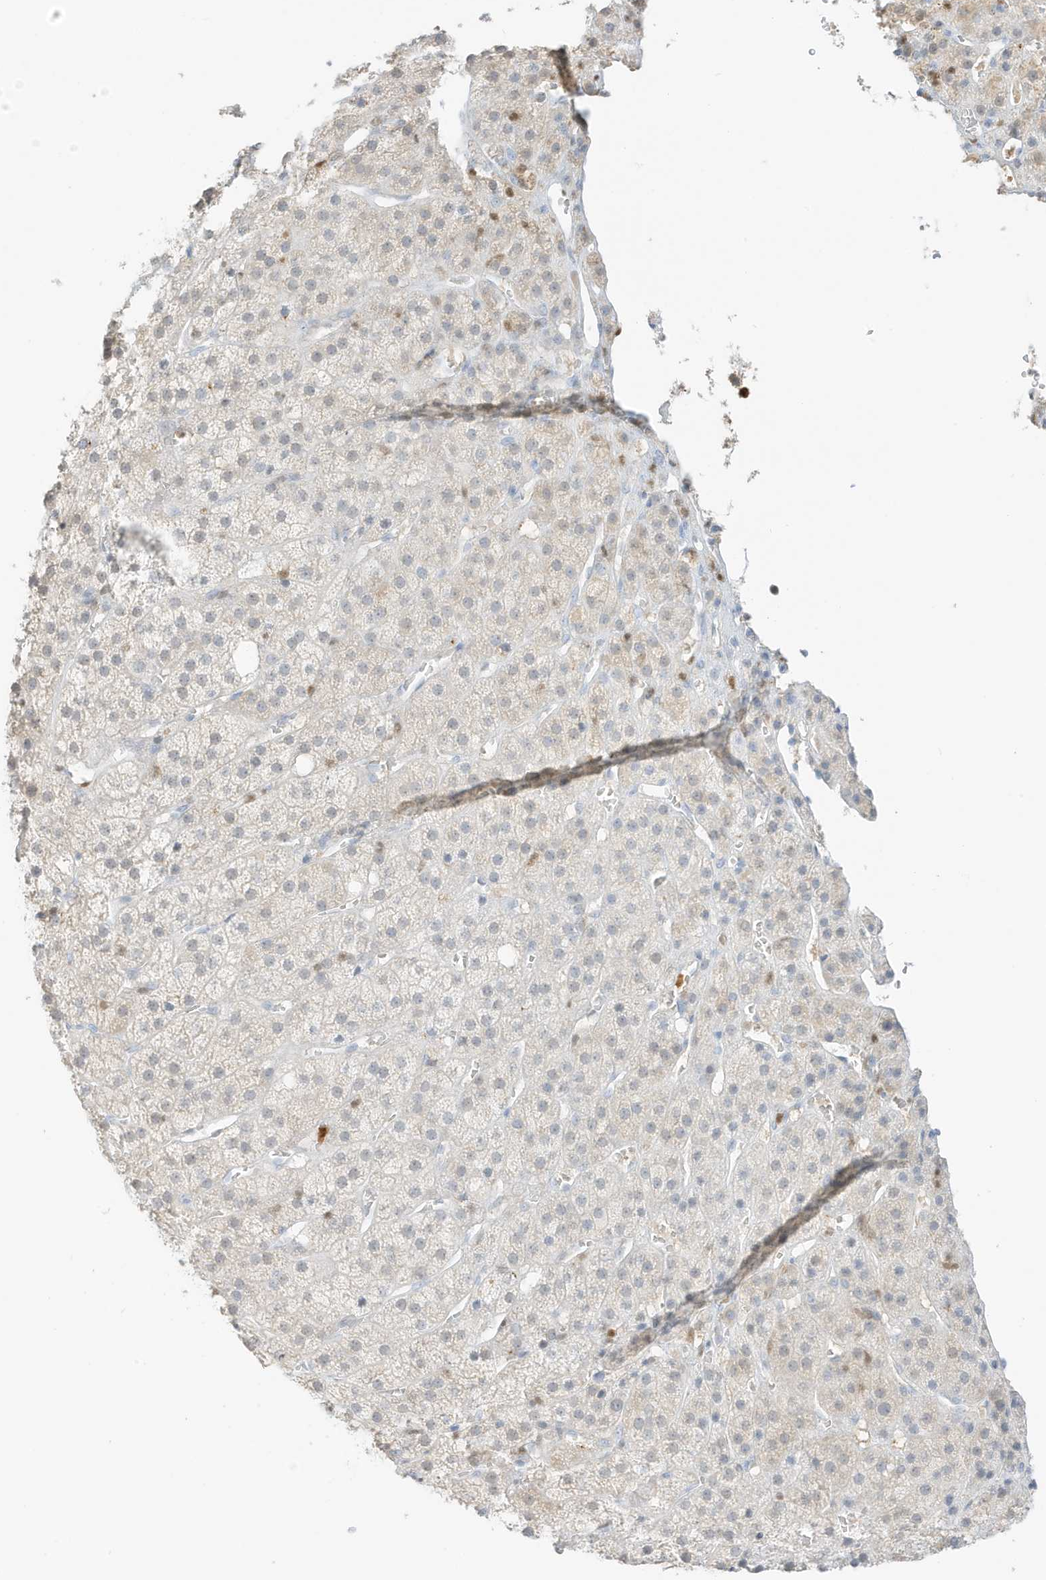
{"staining": {"intensity": "weak", "quantity": "<25%", "location": "cytoplasmic/membranous"}, "tissue": "adrenal gland", "cell_type": "Glandular cells", "image_type": "normal", "snomed": [{"axis": "morphology", "description": "Normal tissue, NOS"}, {"axis": "topography", "description": "Adrenal gland"}], "caption": "An IHC image of unremarkable adrenal gland is shown. There is no staining in glandular cells of adrenal gland. Brightfield microscopy of immunohistochemistry (IHC) stained with DAB (3,3'-diaminobenzidine) (brown) and hematoxylin (blue), captured at high magnification.", "gene": "GCA", "patient": {"sex": "female", "age": 57}}